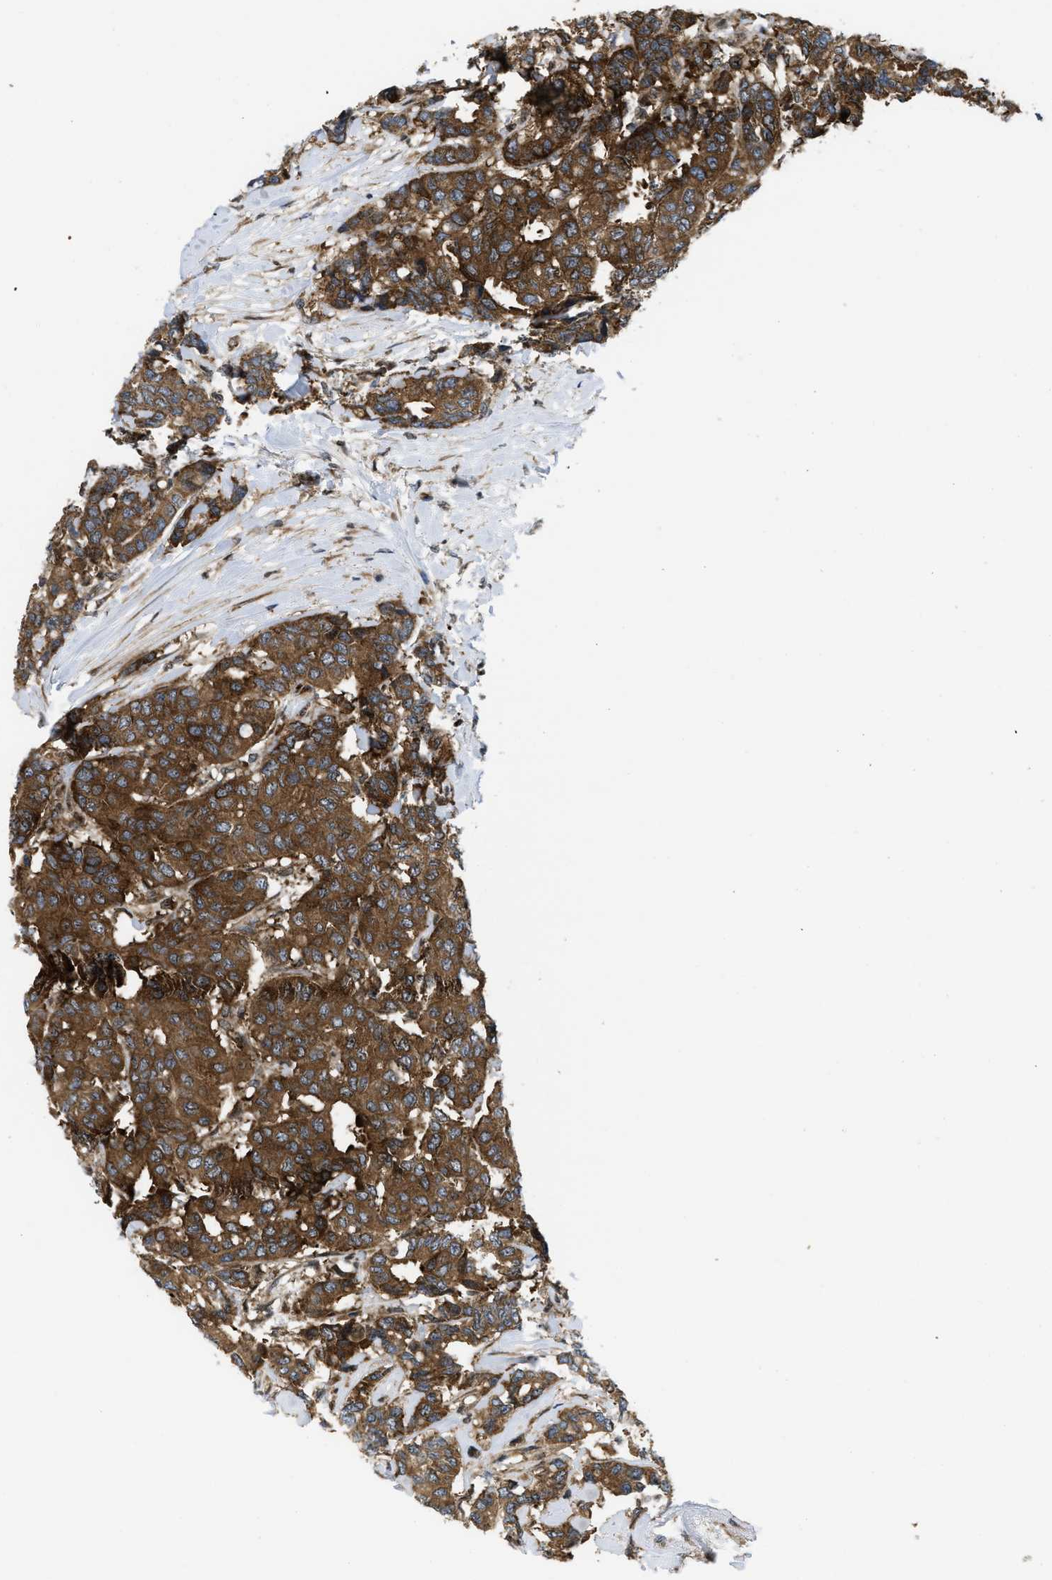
{"staining": {"intensity": "strong", "quantity": ">75%", "location": "cytoplasmic/membranous"}, "tissue": "breast cancer", "cell_type": "Tumor cells", "image_type": "cancer", "snomed": [{"axis": "morphology", "description": "Duct carcinoma"}, {"axis": "topography", "description": "Breast"}], "caption": "Human breast invasive ductal carcinoma stained with a brown dye reveals strong cytoplasmic/membranous positive expression in about >75% of tumor cells.", "gene": "PPP2CB", "patient": {"sex": "female", "age": 87}}